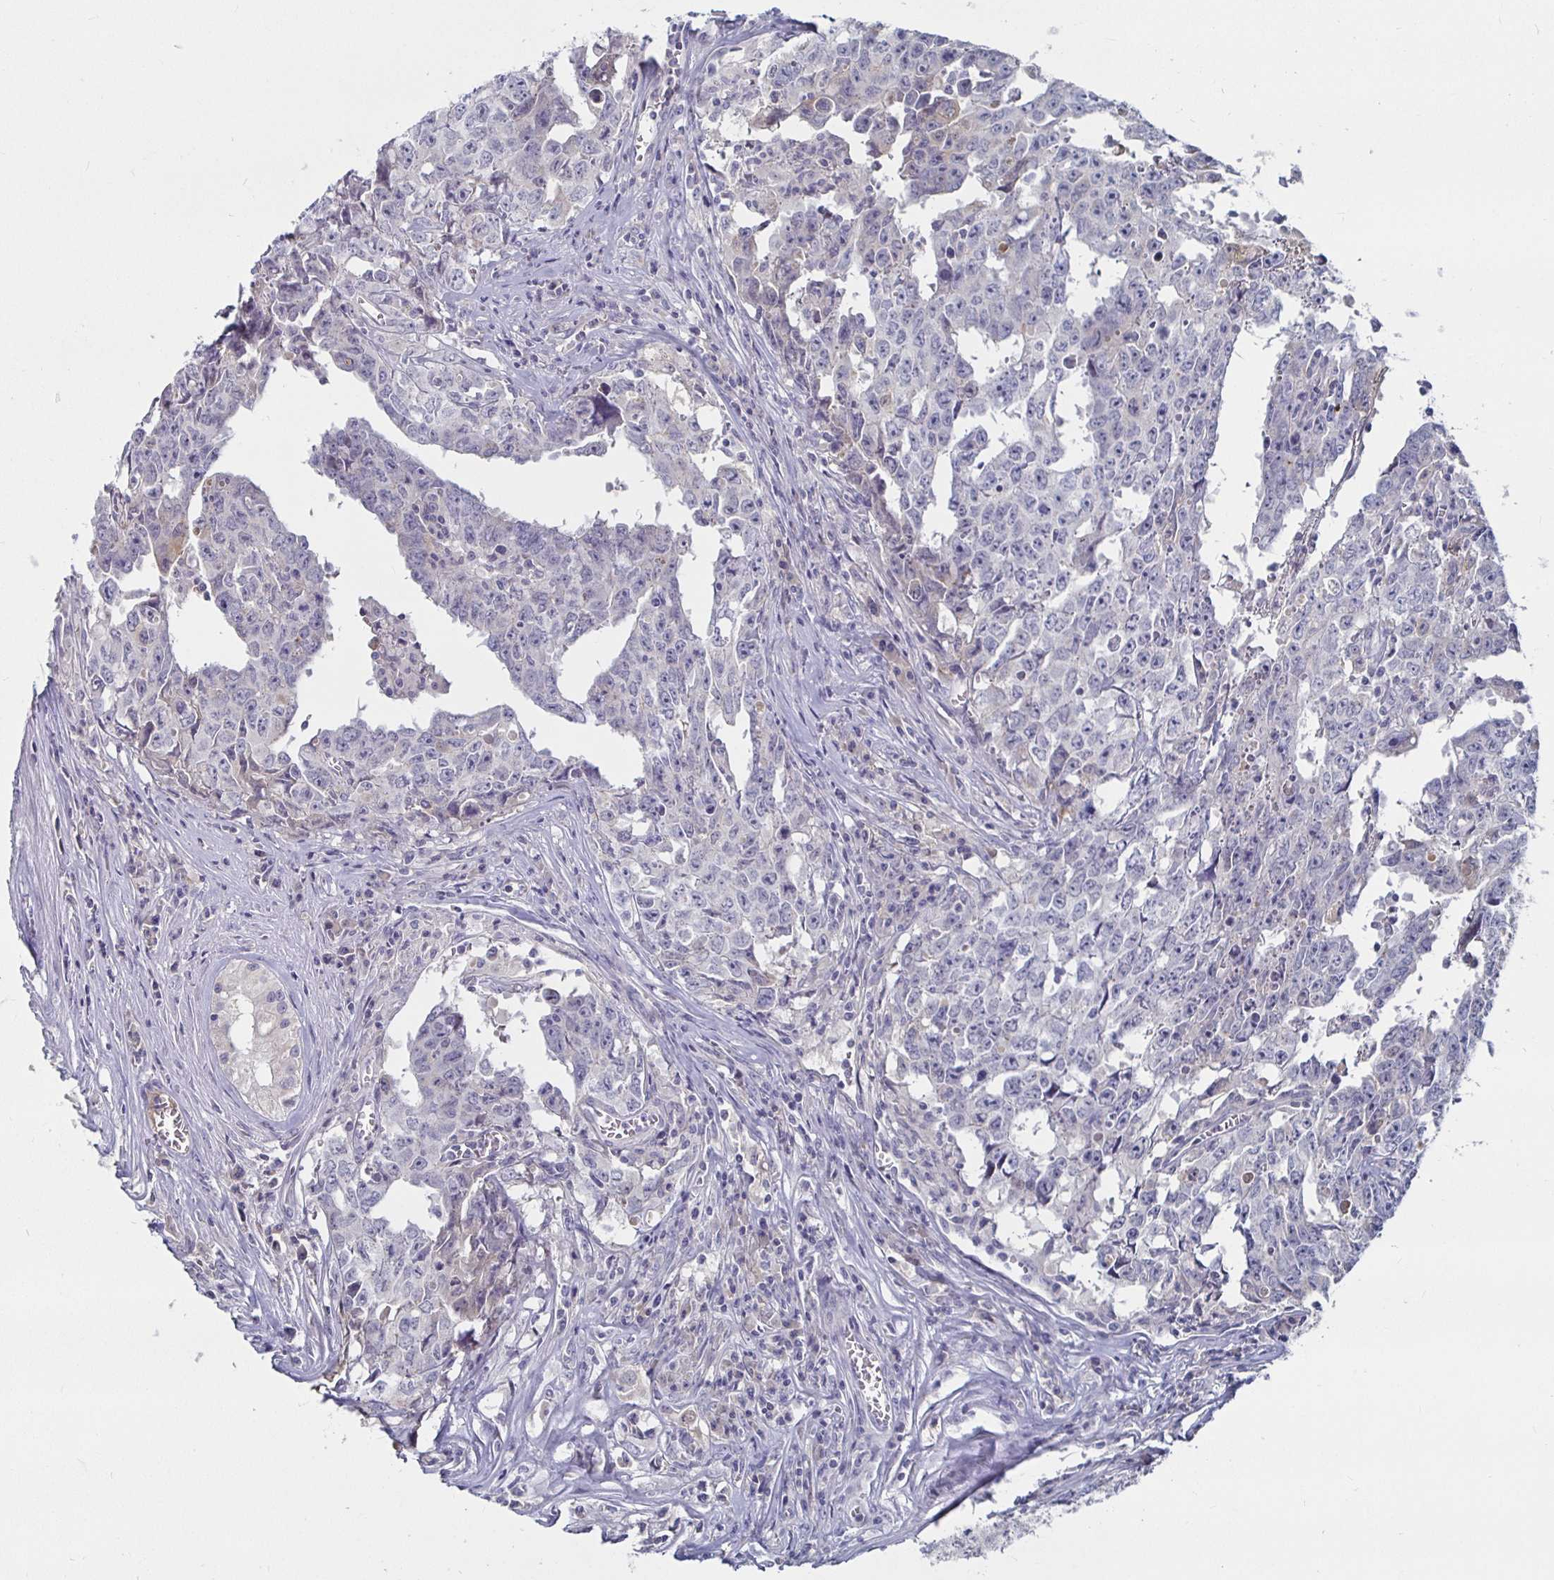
{"staining": {"intensity": "negative", "quantity": "none", "location": "none"}, "tissue": "testis cancer", "cell_type": "Tumor cells", "image_type": "cancer", "snomed": [{"axis": "morphology", "description": "Carcinoma, Embryonal, NOS"}, {"axis": "topography", "description": "Testis"}], "caption": "IHC histopathology image of neoplastic tissue: human testis embryonal carcinoma stained with DAB (3,3'-diaminobenzidine) exhibits no significant protein positivity in tumor cells.", "gene": "RNF144B", "patient": {"sex": "male", "age": 22}}